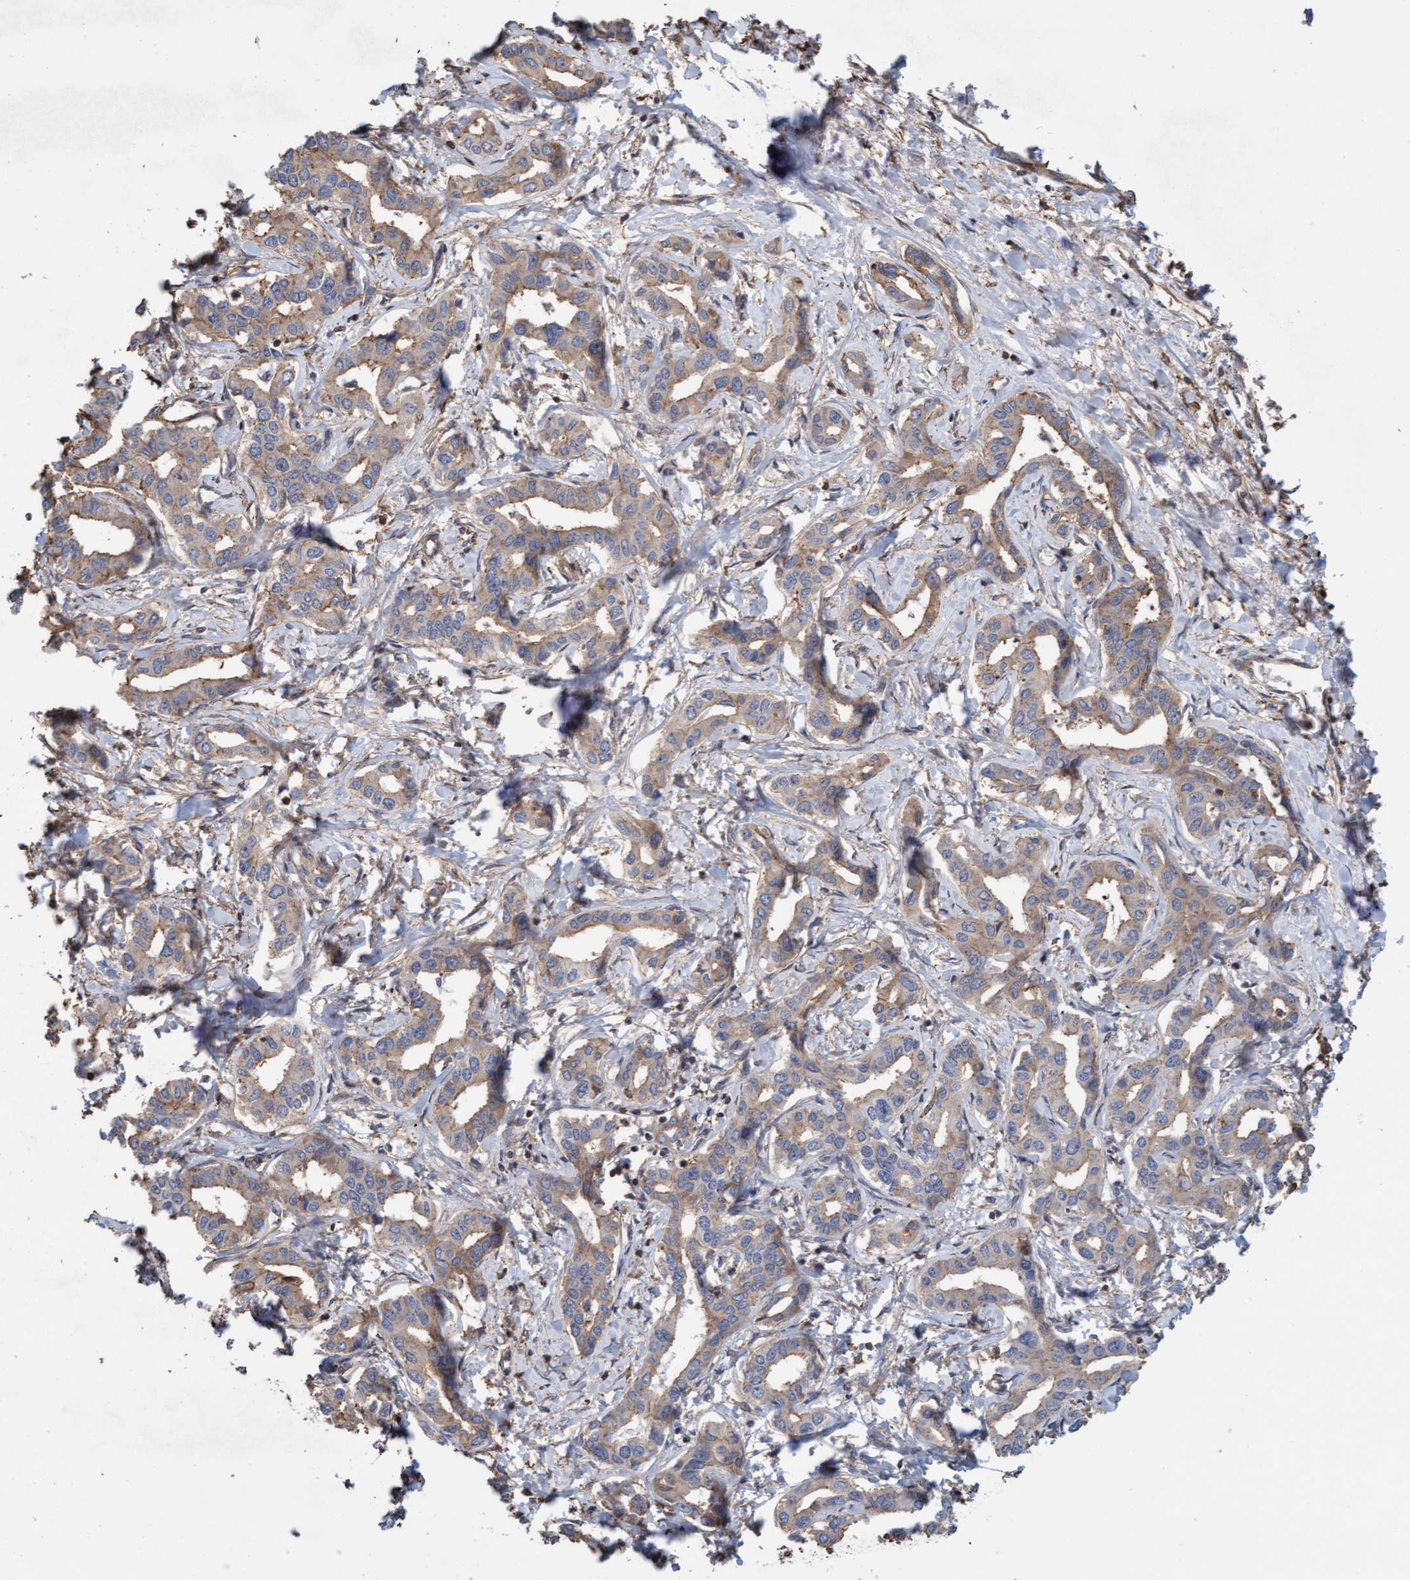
{"staining": {"intensity": "weak", "quantity": "25%-75%", "location": "cytoplasmic/membranous"}, "tissue": "liver cancer", "cell_type": "Tumor cells", "image_type": "cancer", "snomed": [{"axis": "morphology", "description": "Cholangiocarcinoma"}, {"axis": "topography", "description": "Liver"}], "caption": "This image demonstrates immunohistochemistry staining of cholangiocarcinoma (liver), with low weak cytoplasmic/membranous positivity in approximately 25%-75% of tumor cells.", "gene": "FXR2", "patient": {"sex": "male", "age": 59}}